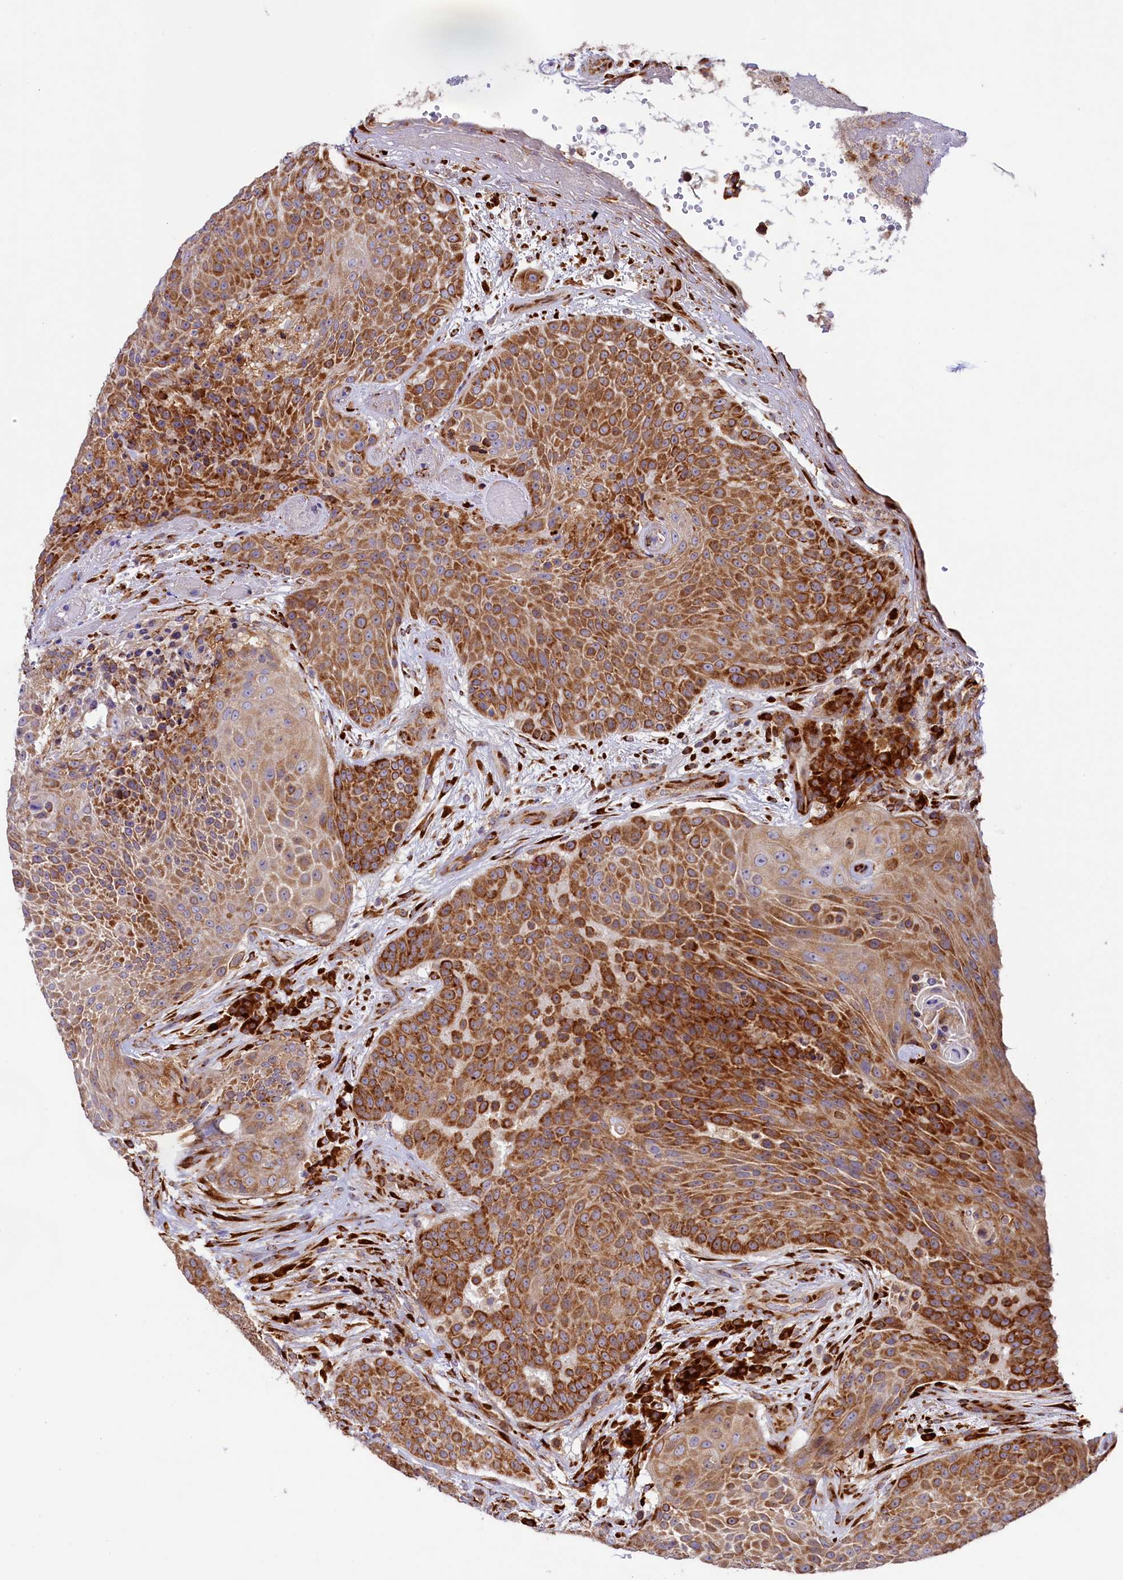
{"staining": {"intensity": "strong", "quantity": ">75%", "location": "cytoplasmic/membranous"}, "tissue": "urothelial cancer", "cell_type": "Tumor cells", "image_type": "cancer", "snomed": [{"axis": "morphology", "description": "Urothelial carcinoma, High grade"}, {"axis": "topography", "description": "Urinary bladder"}], "caption": "IHC staining of urothelial carcinoma (high-grade), which shows high levels of strong cytoplasmic/membranous positivity in about >75% of tumor cells indicating strong cytoplasmic/membranous protein expression. The staining was performed using DAB (brown) for protein detection and nuclei were counterstained in hematoxylin (blue).", "gene": "SSC5D", "patient": {"sex": "female", "age": 63}}